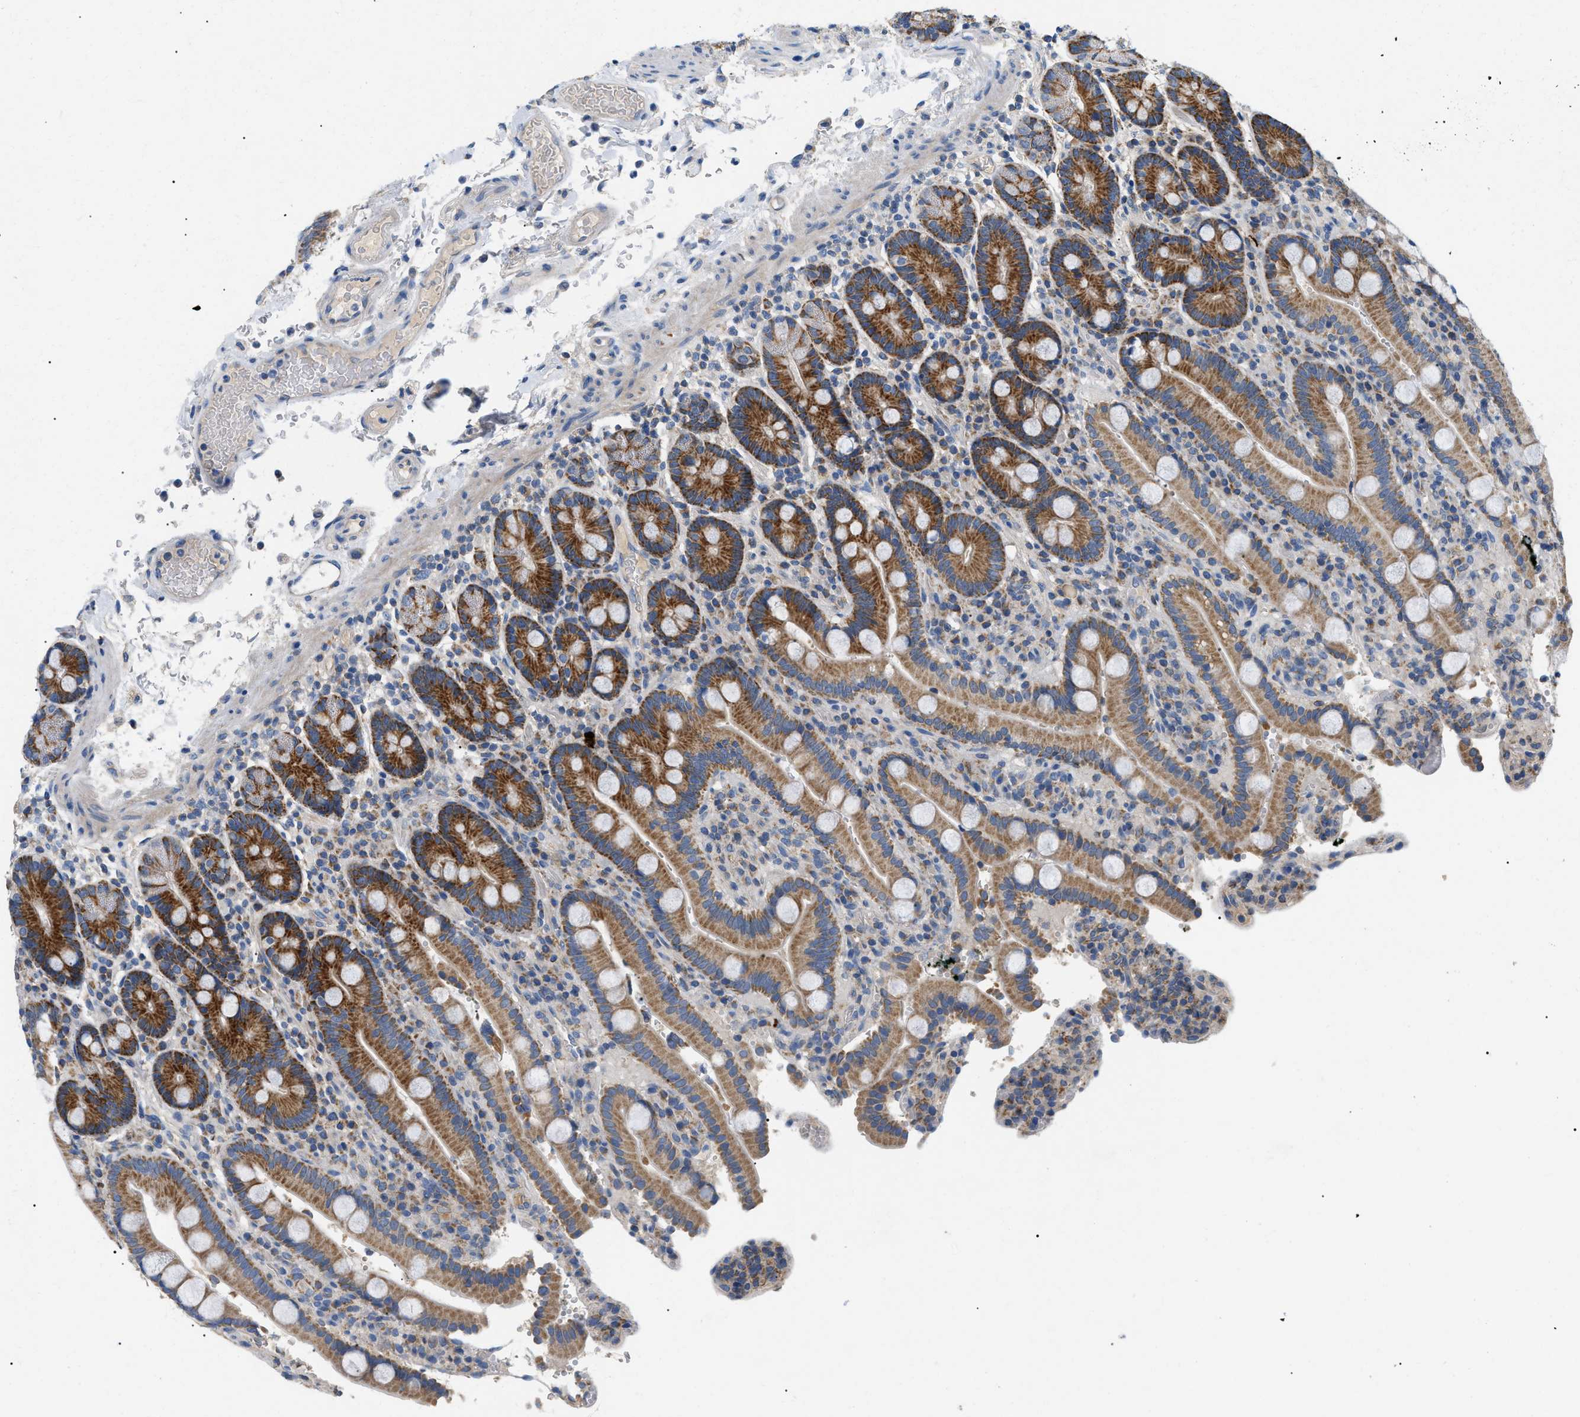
{"staining": {"intensity": "moderate", "quantity": ">75%", "location": "cytoplasmic/membranous"}, "tissue": "duodenum", "cell_type": "Glandular cells", "image_type": "normal", "snomed": [{"axis": "morphology", "description": "Normal tissue, NOS"}, {"axis": "topography", "description": "Small intestine, NOS"}], "caption": "Moderate cytoplasmic/membranous positivity is seen in about >75% of glandular cells in unremarkable duodenum. (DAB (3,3'-diaminobenzidine) IHC with brightfield microscopy, high magnification).", "gene": "TOMM6", "patient": {"sex": "female", "age": 71}}